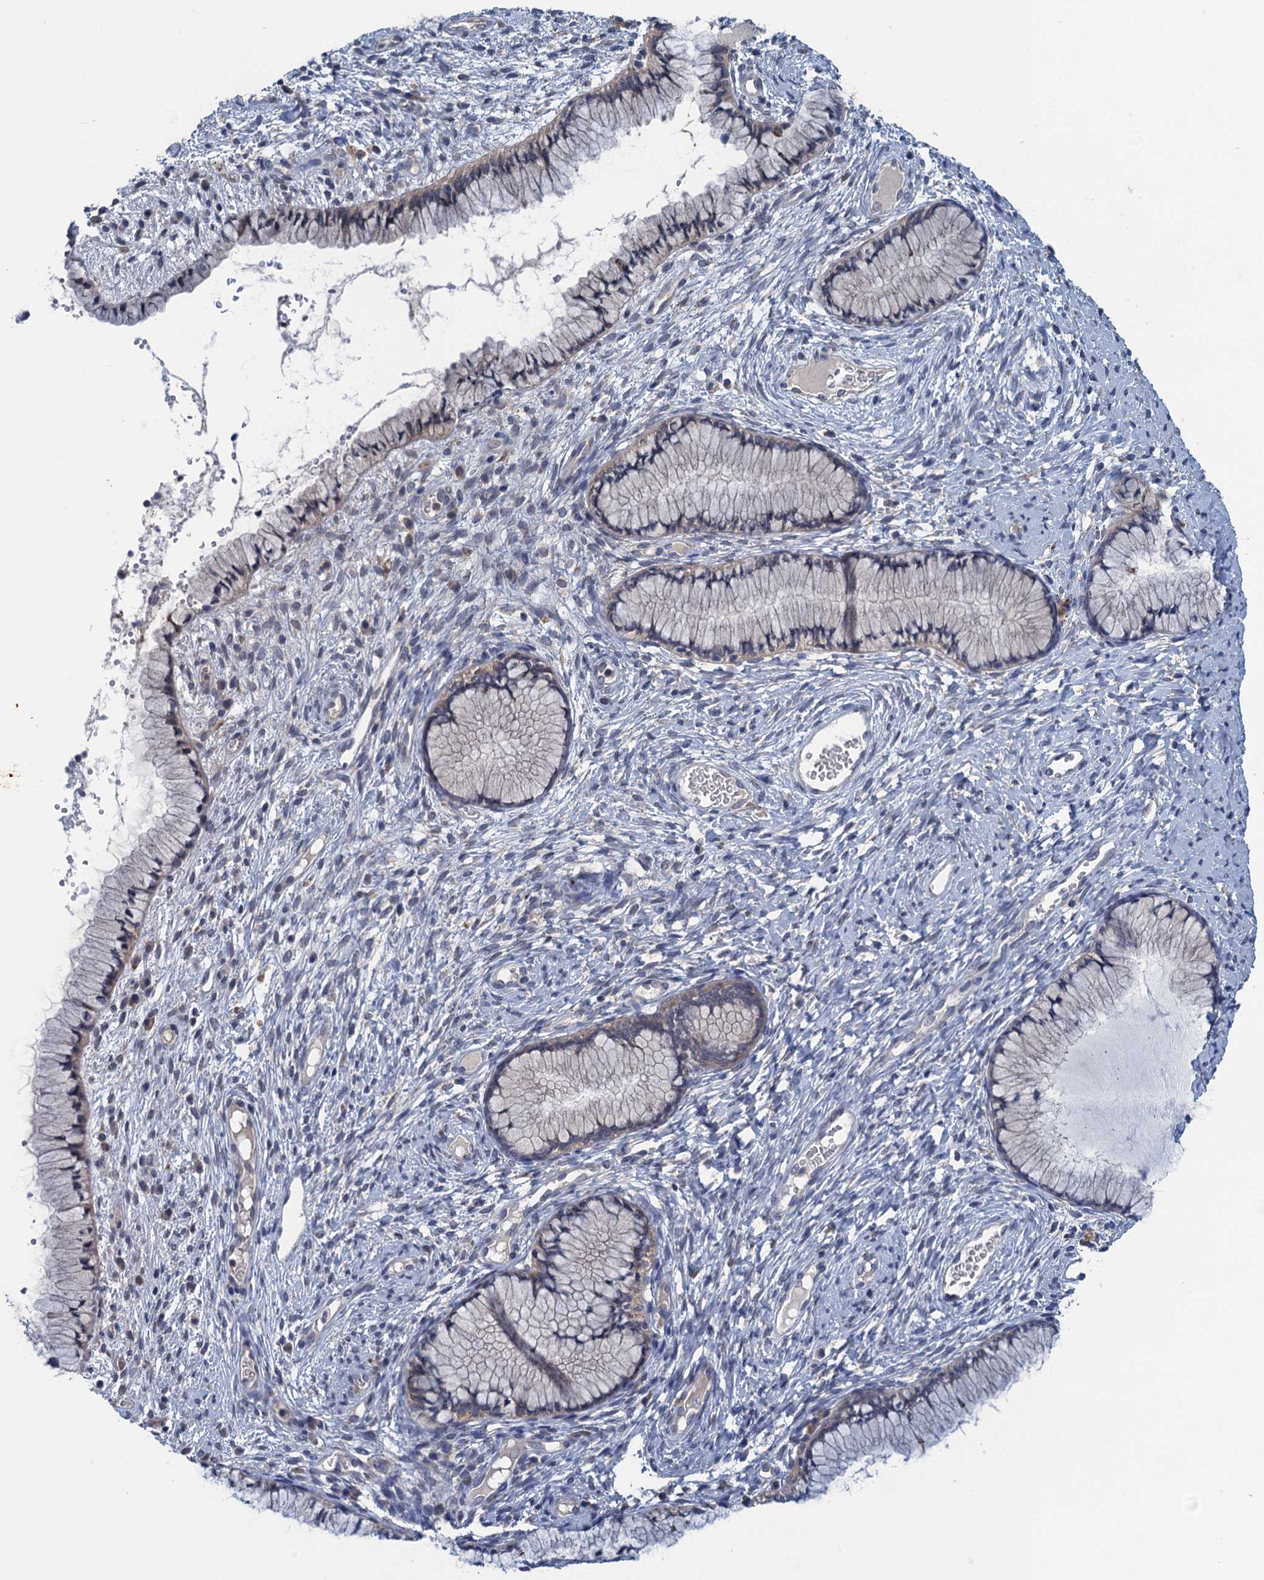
{"staining": {"intensity": "weak", "quantity": "<25%", "location": "cytoplasmic/membranous"}, "tissue": "cervix", "cell_type": "Glandular cells", "image_type": "normal", "snomed": [{"axis": "morphology", "description": "Normal tissue, NOS"}, {"axis": "topography", "description": "Cervix"}], "caption": "Image shows no significant protein positivity in glandular cells of benign cervix. (Immunohistochemistry, brightfield microscopy, high magnification).", "gene": "CTU2", "patient": {"sex": "female", "age": 42}}